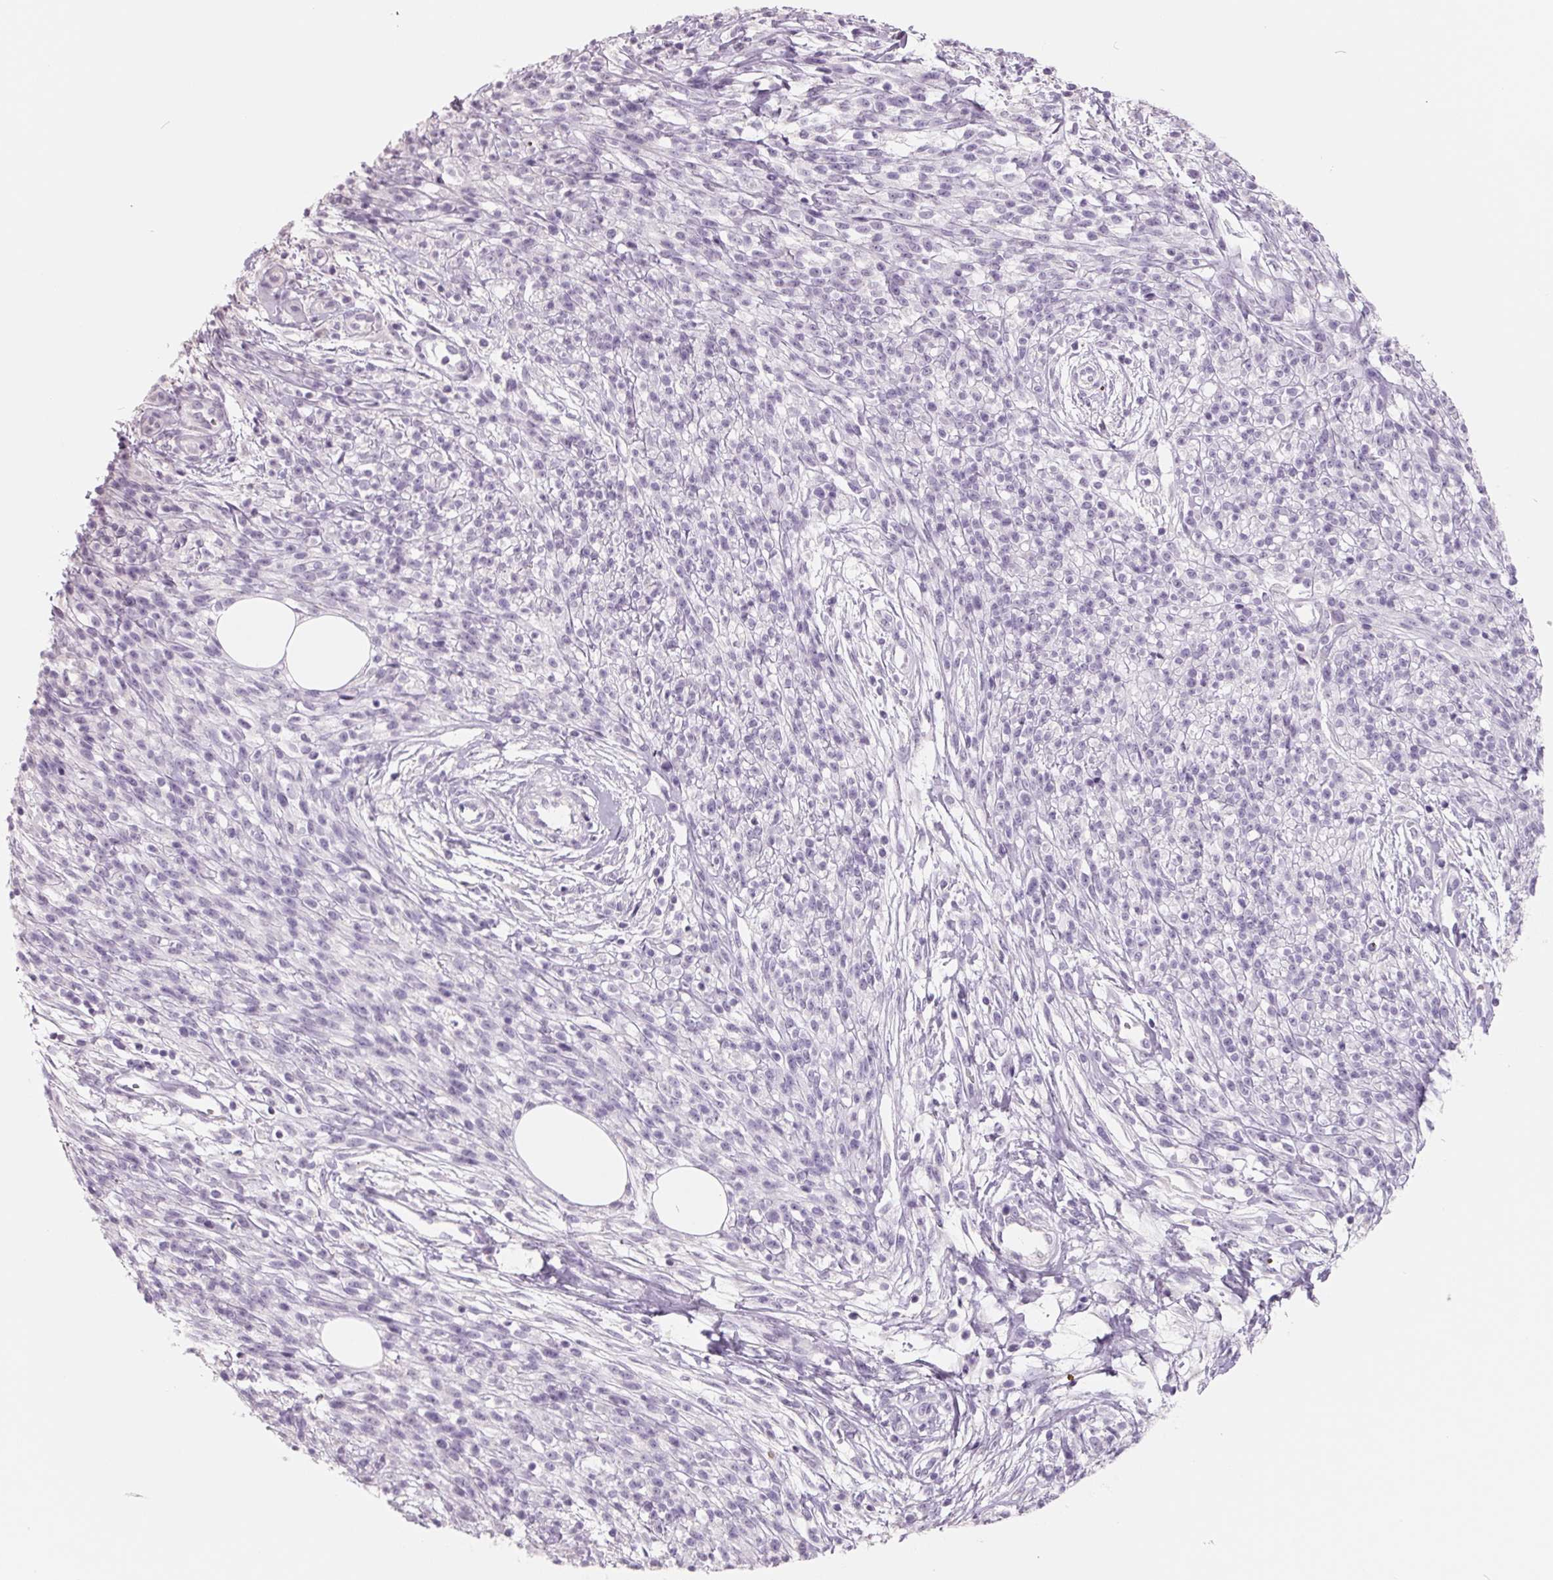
{"staining": {"intensity": "negative", "quantity": "none", "location": "none"}, "tissue": "melanoma", "cell_type": "Tumor cells", "image_type": "cancer", "snomed": [{"axis": "morphology", "description": "Malignant melanoma, NOS"}, {"axis": "topography", "description": "Skin"}, {"axis": "topography", "description": "Skin of trunk"}], "caption": "Micrograph shows no protein expression in tumor cells of malignant melanoma tissue.", "gene": "FTCD", "patient": {"sex": "male", "age": 74}}